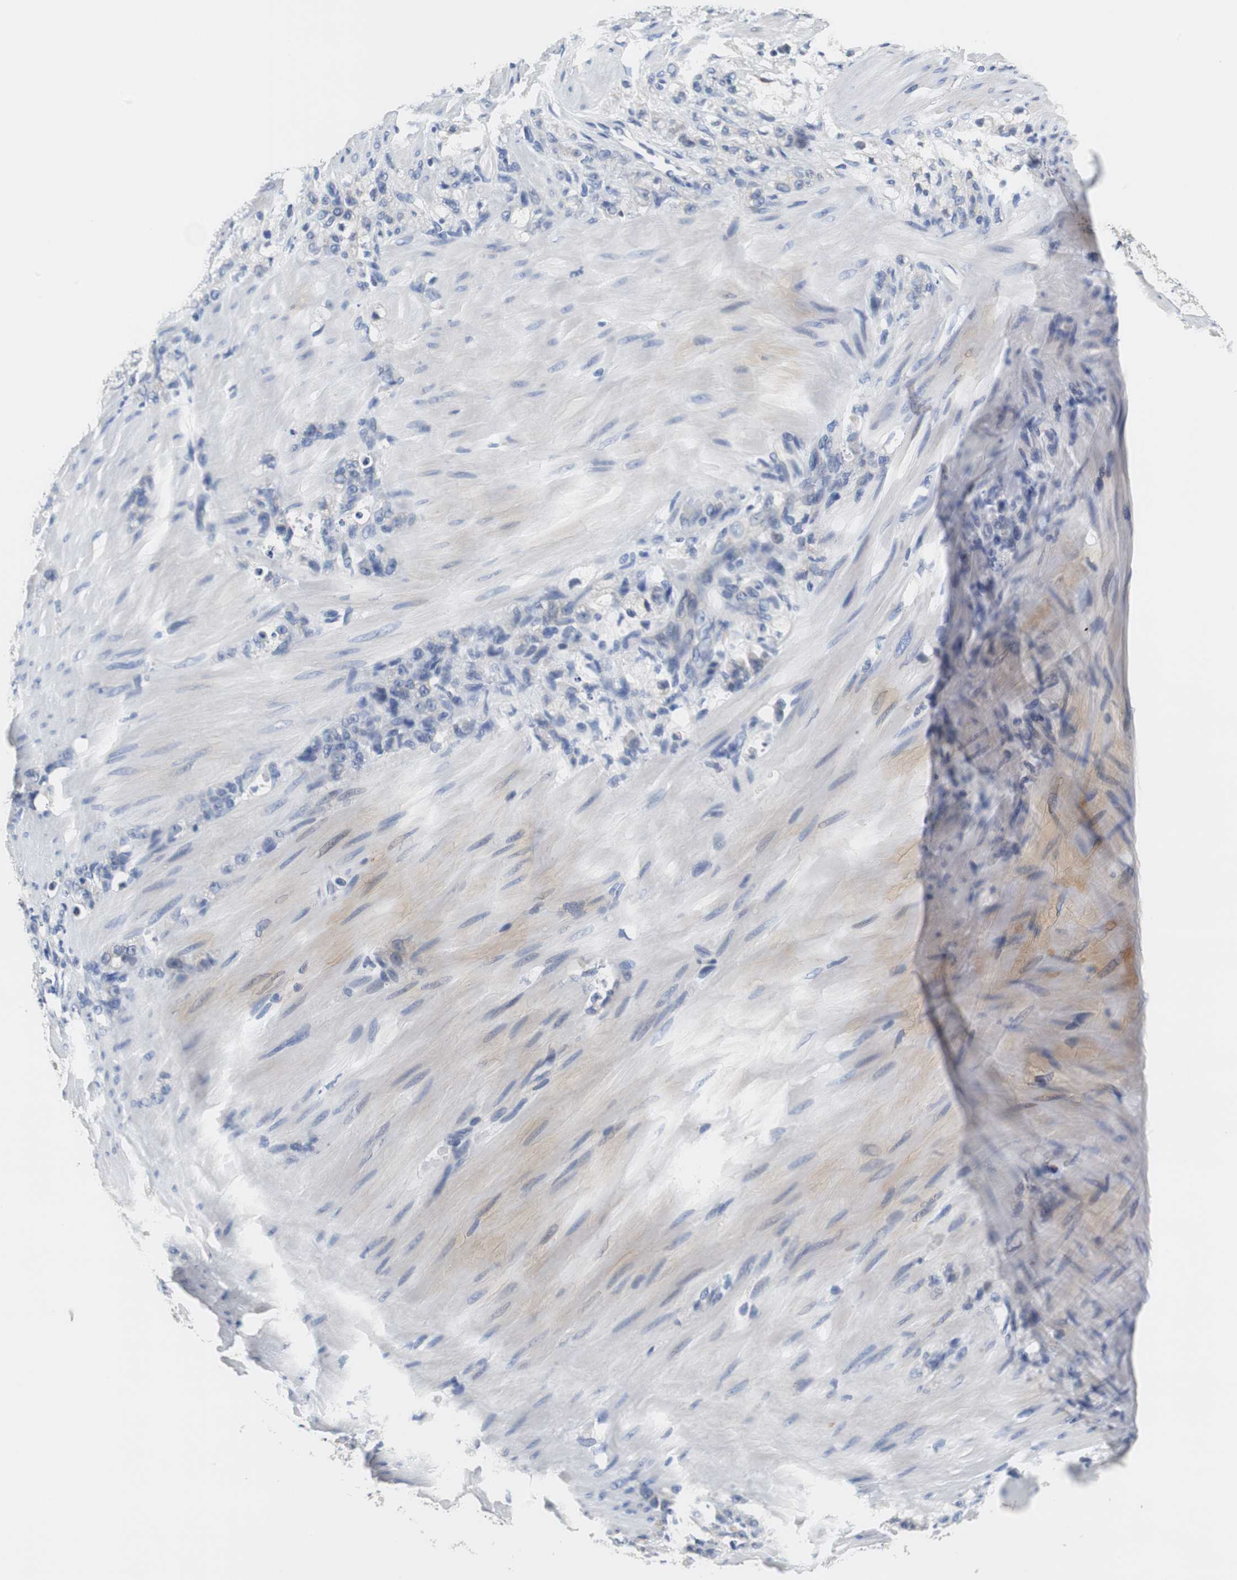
{"staining": {"intensity": "negative", "quantity": "none", "location": "none"}, "tissue": "stomach cancer", "cell_type": "Tumor cells", "image_type": "cancer", "snomed": [{"axis": "morphology", "description": "Adenocarcinoma, NOS"}, {"axis": "topography", "description": "Stomach"}], "caption": "Tumor cells show no significant protein staining in stomach cancer.", "gene": "PCK1", "patient": {"sex": "male", "age": 82}}